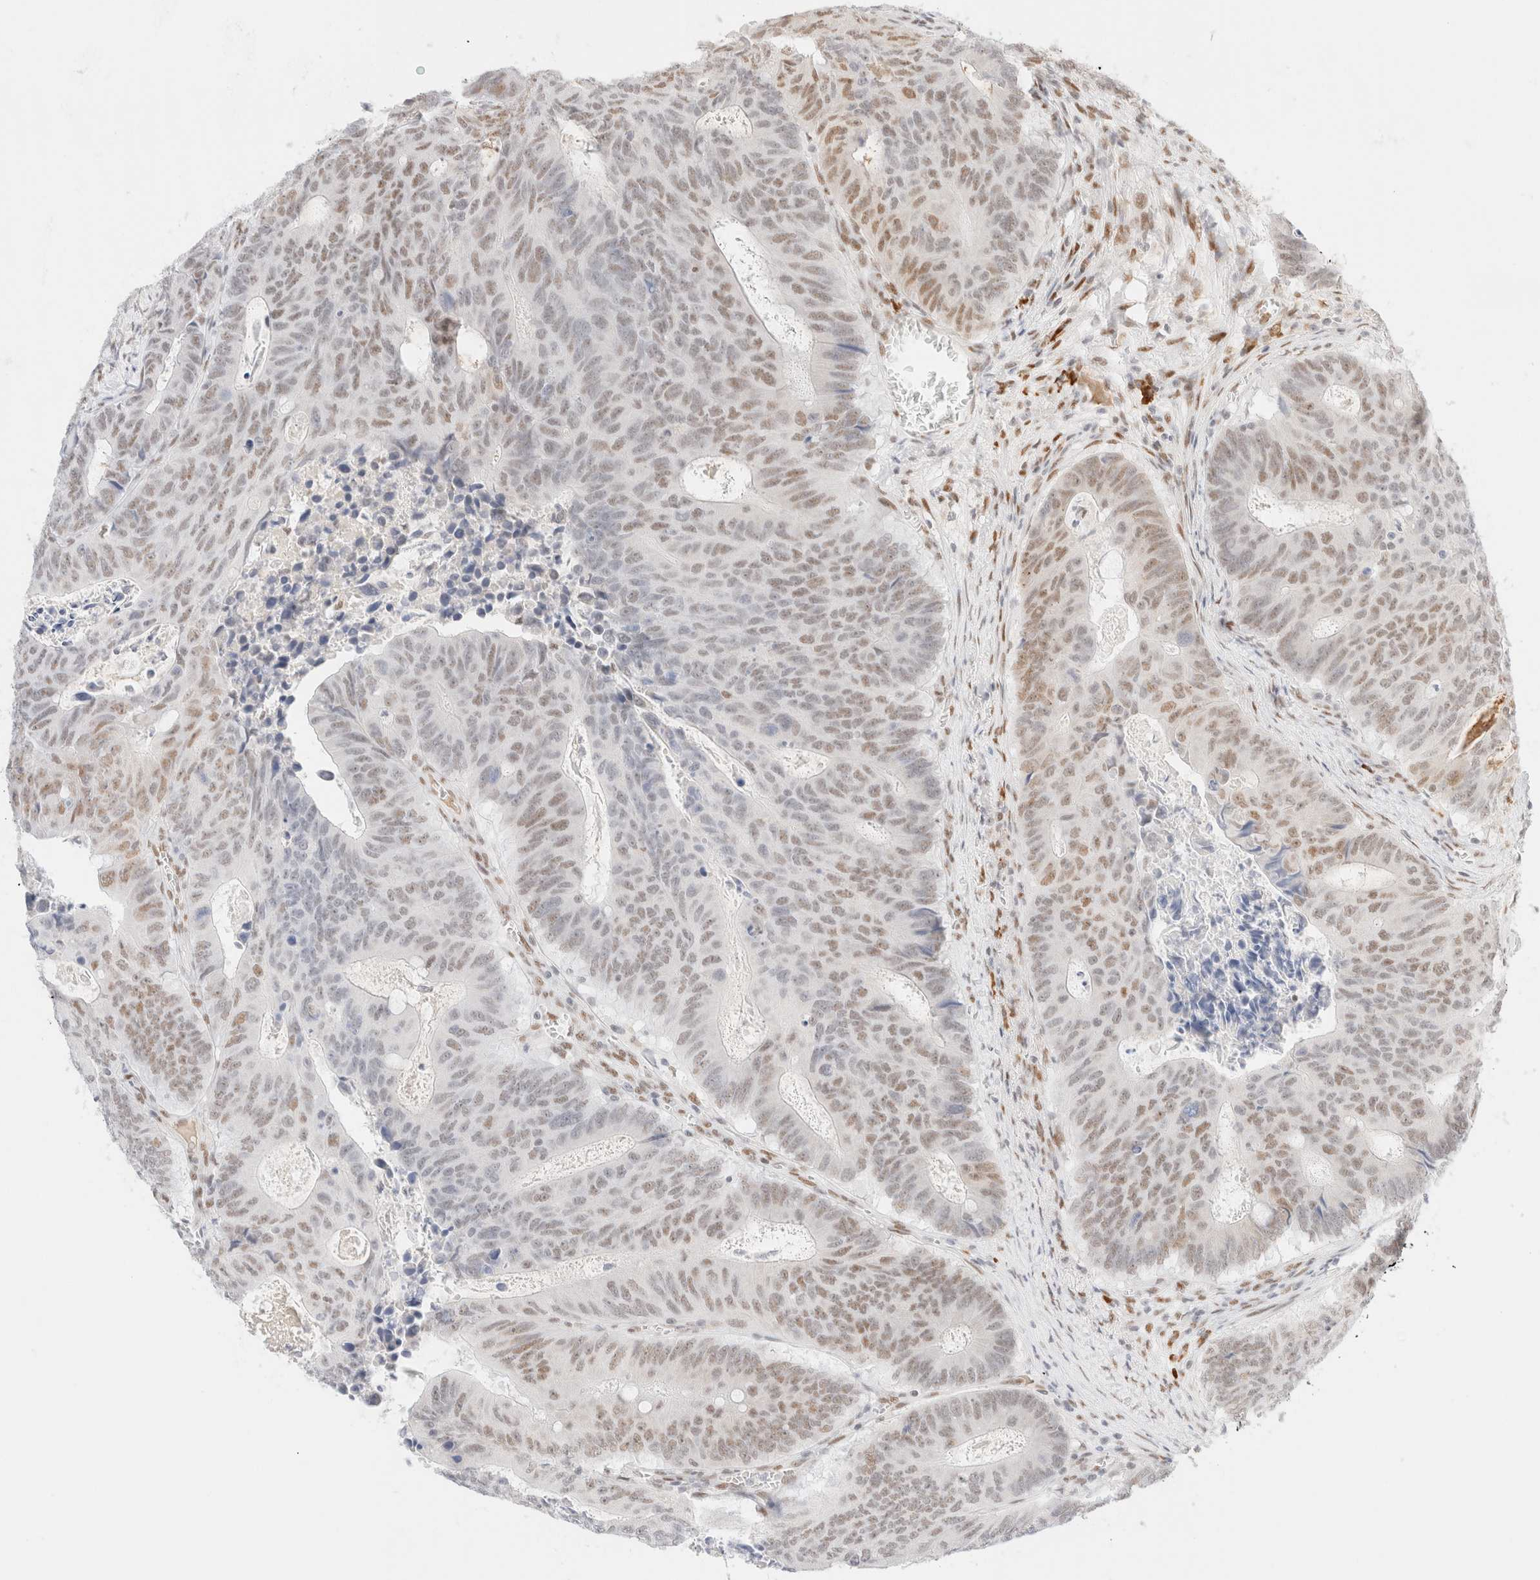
{"staining": {"intensity": "moderate", "quantity": ">75%", "location": "nuclear"}, "tissue": "colorectal cancer", "cell_type": "Tumor cells", "image_type": "cancer", "snomed": [{"axis": "morphology", "description": "Adenocarcinoma, NOS"}, {"axis": "topography", "description": "Colon"}], "caption": "Moderate nuclear protein positivity is present in approximately >75% of tumor cells in adenocarcinoma (colorectal).", "gene": "CIC", "patient": {"sex": "male", "age": 87}}